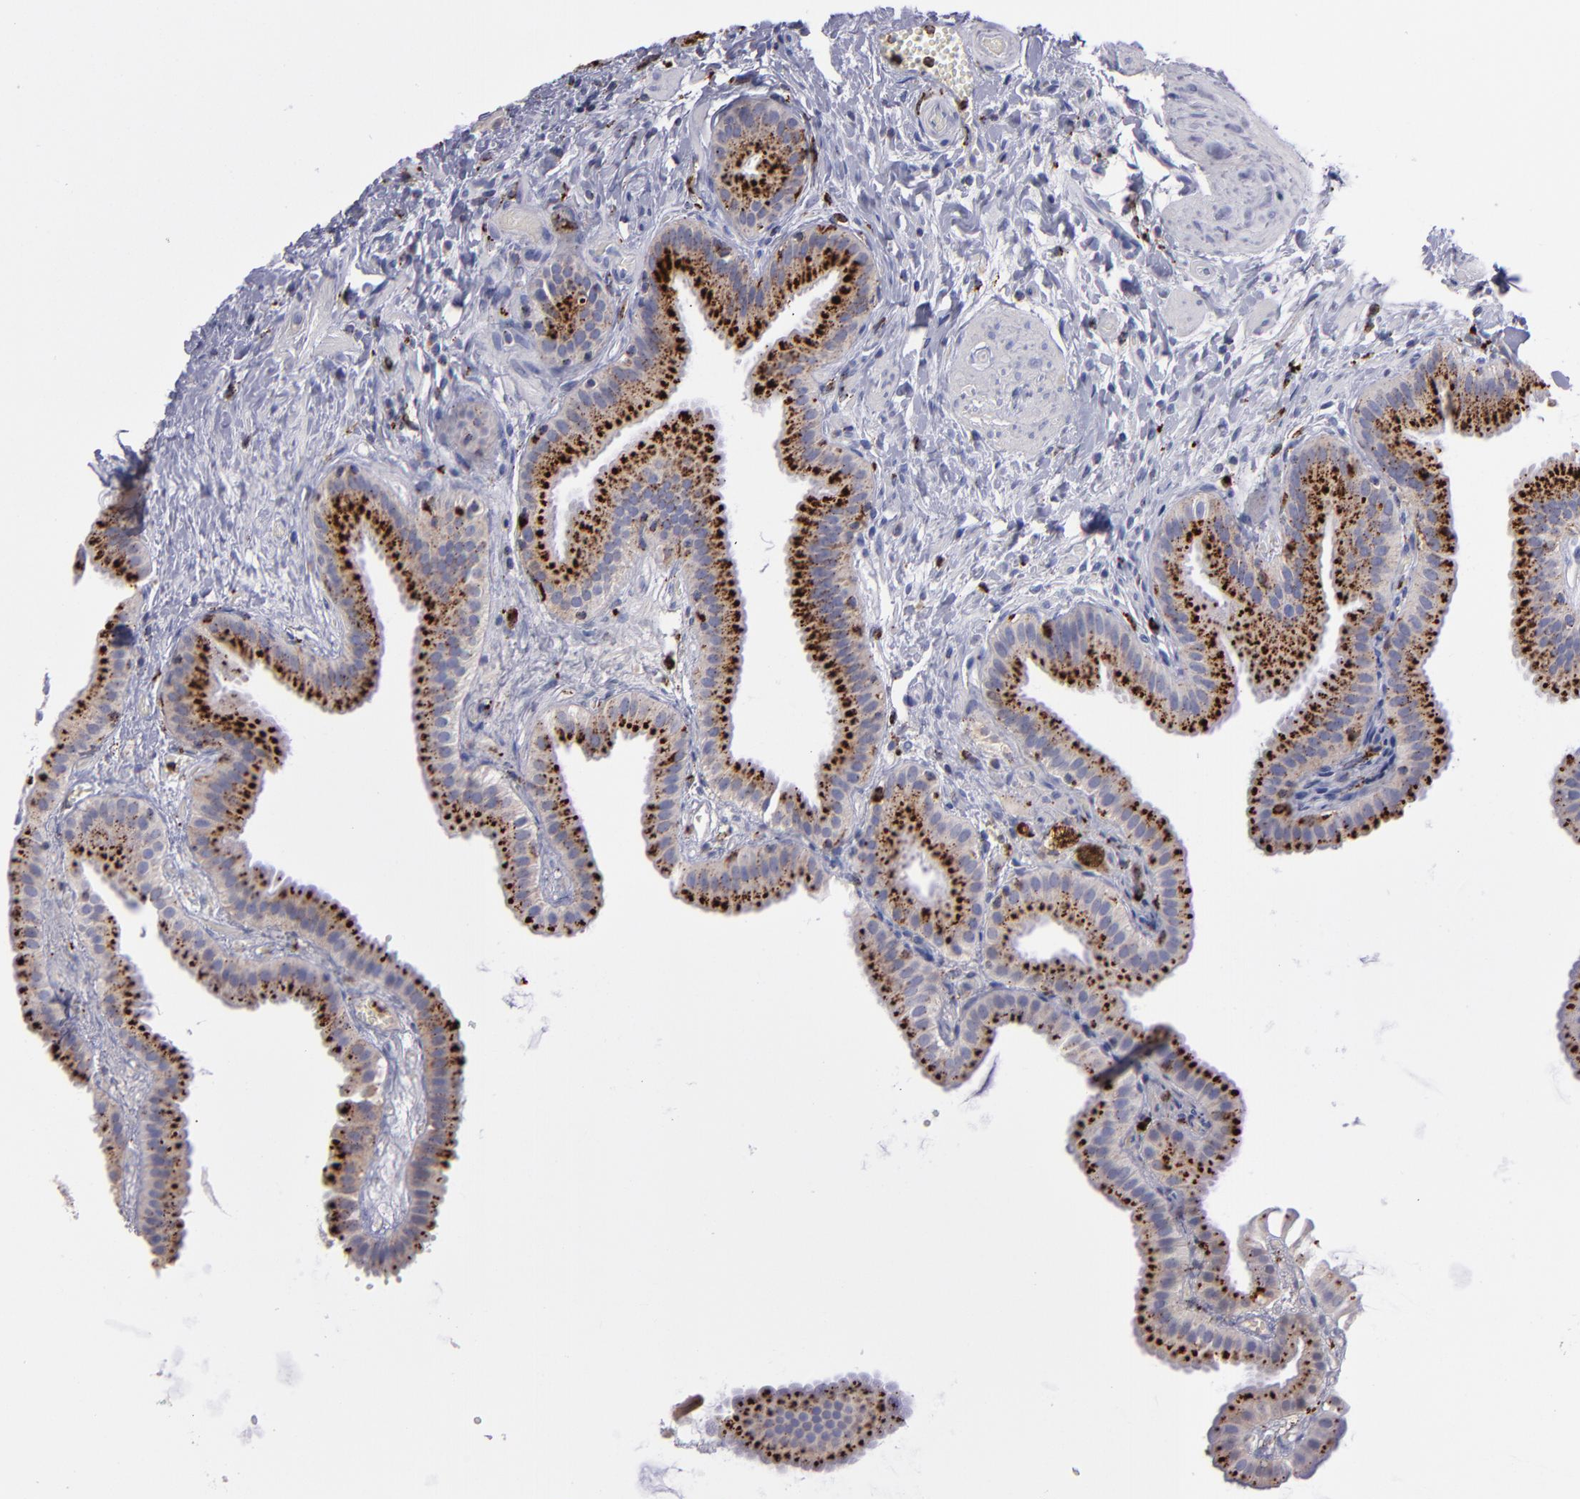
{"staining": {"intensity": "strong", "quantity": ">75%", "location": "cytoplasmic/membranous"}, "tissue": "gallbladder", "cell_type": "Glandular cells", "image_type": "normal", "snomed": [{"axis": "morphology", "description": "Normal tissue, NOS"}, {"axis": "topography", "description": "Gallbladder"}], "caption": "Gallbladder stained with DAB (3,3'-diaminobenzidine) IHC exhibits high levels of strong cytoplasmic/membranous staining in approximately >75% of glandular cells. (DAB = brown stain, brightfield microscopy at high magnification).", "gene": "CTSS", "patient": {"sex": "female", "age": 63}}